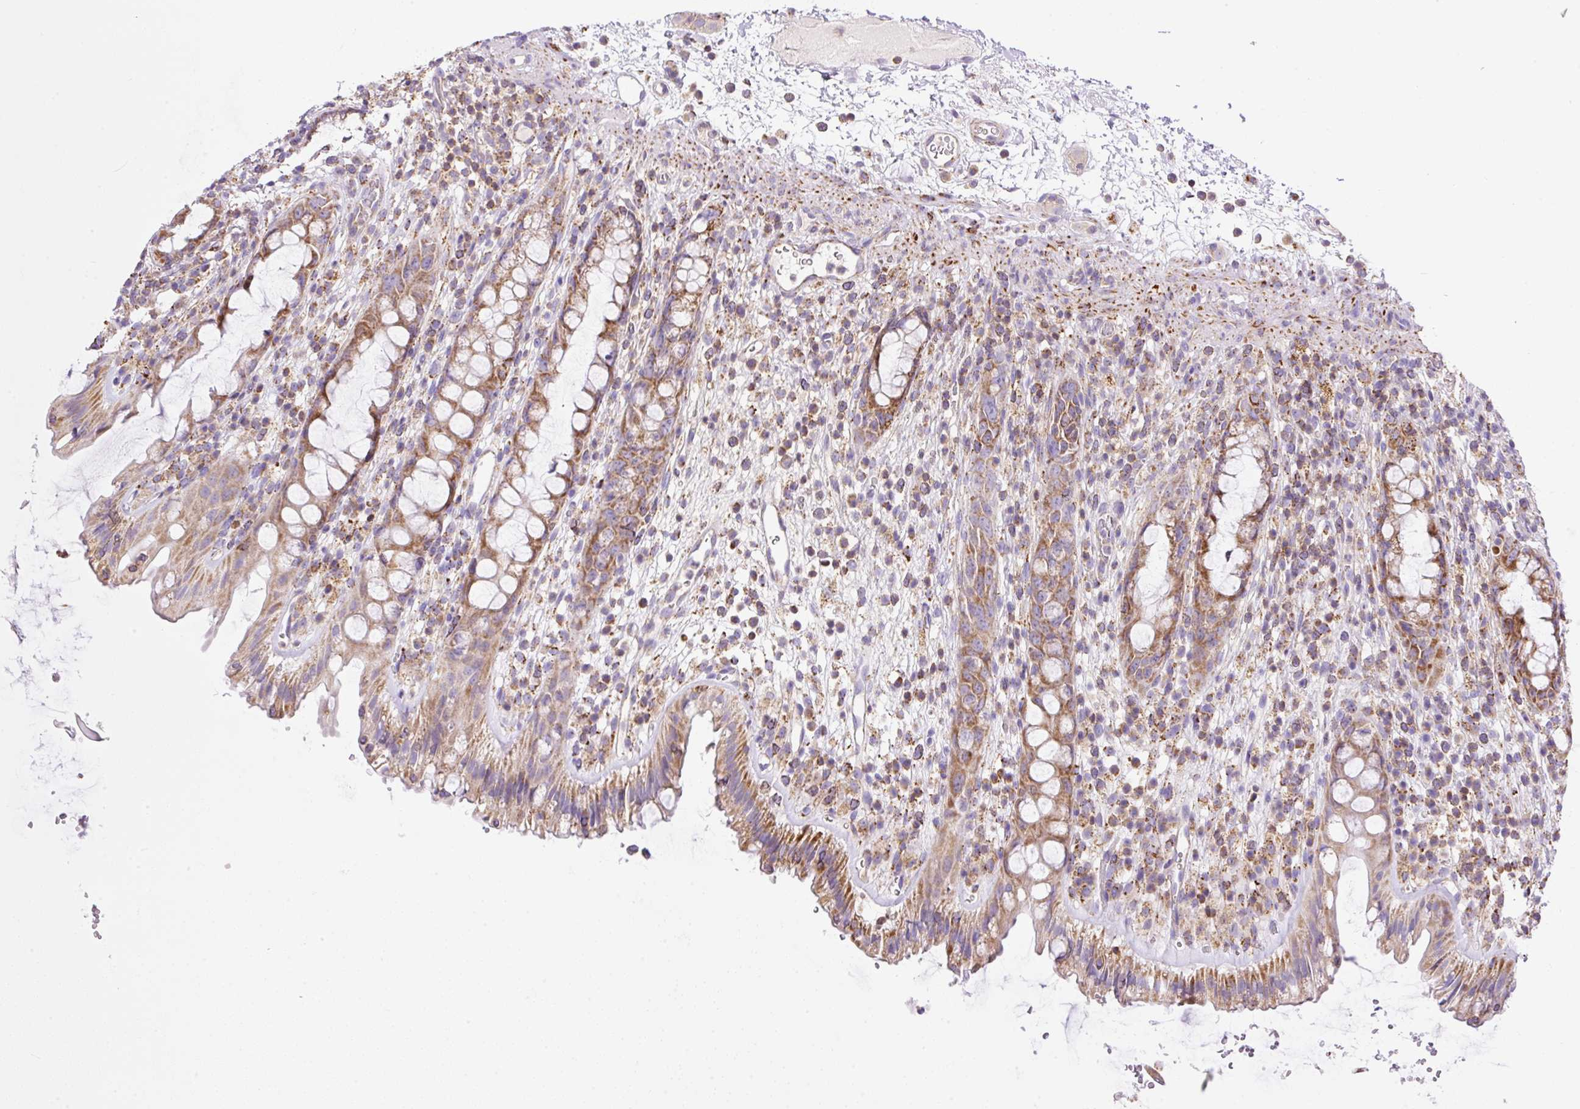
{"staining": {"intensity": "moderate", "quantity": "25%-75%", "location": "cytoplasmic/membranous"}, "tissue": "rectum", "cell_type": "Glandular cells", "image_type": "normal", "snomed": [{"axis": "morphology", "description": "Normal tissue, NOS"}, {"axis": "topography", "description": "Rectum"}], "caption": "Approximately 25%-75% of glandular cells in normal human rectum exhibit moderate cytoplasmic/membranous protein positivity as visualized by brown immunohistochemical staining.", "gene": "NF1", "patient": {"sex": "female", "age": 57}}